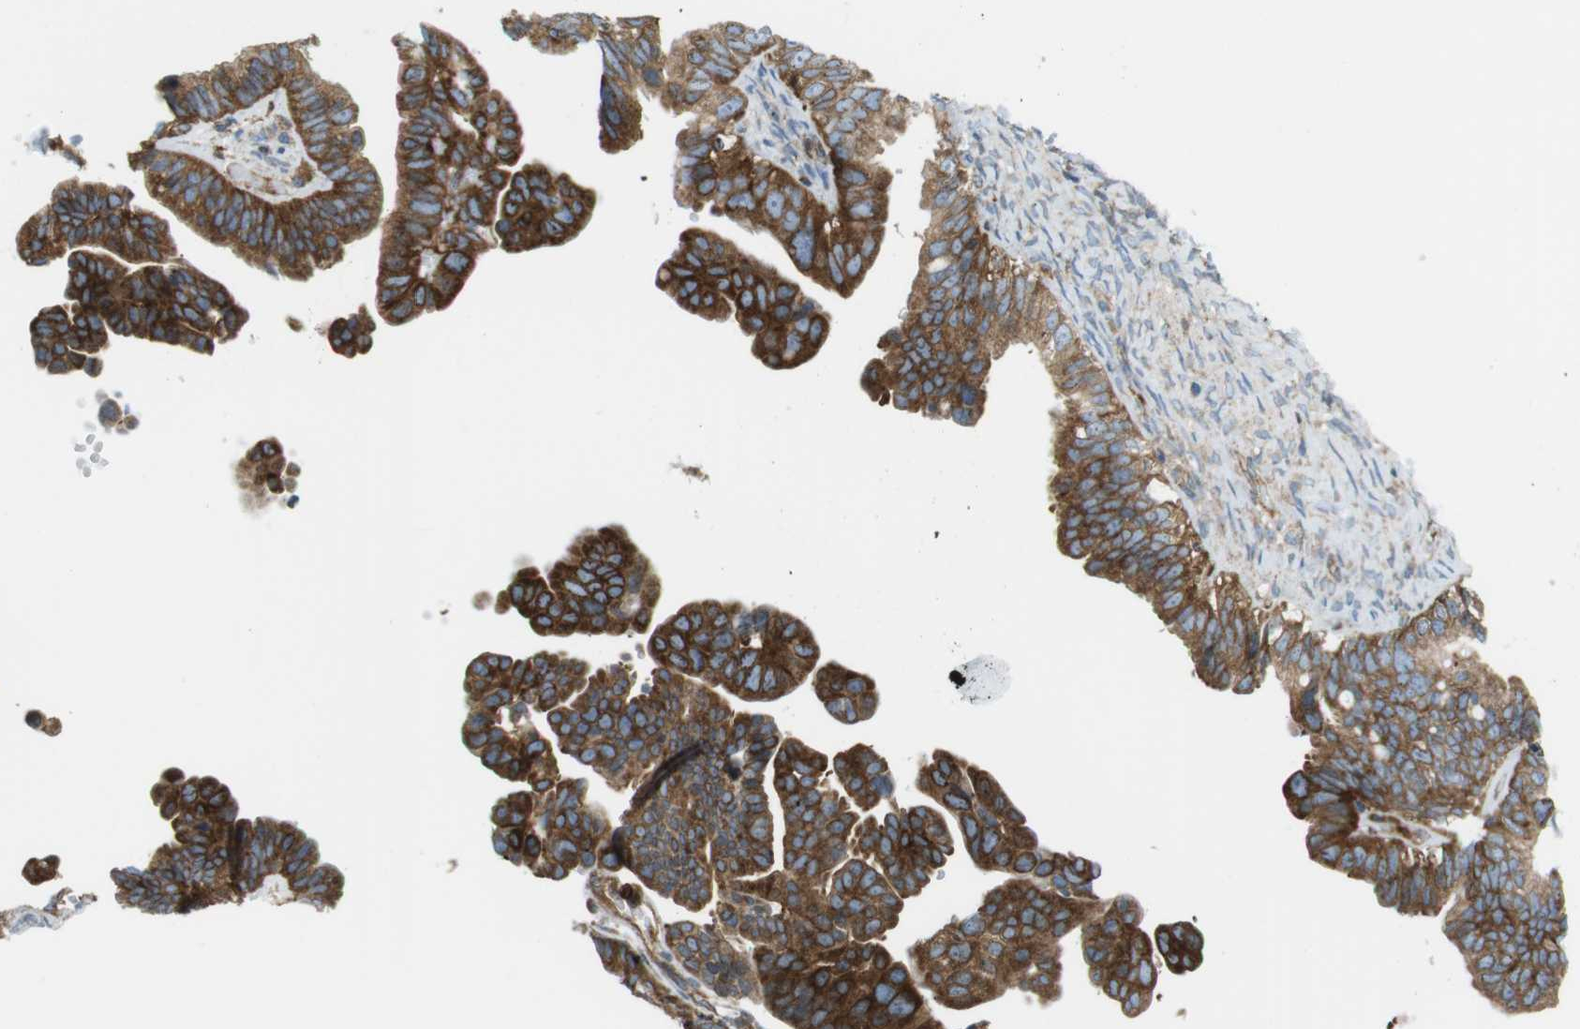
{"staining": {"intensity": "strong", "quantity": ">75%", "location": "cytoplasmic/membranous"}, "tissue": "ovarian cancer", "cell_type": "Tumor cells", "image_type": "cancer", "snomed": [{"axis": "morphology", "description": "Cystadenocarcinoma, serous, NOS"}, {"axis": "topography", "description": "Ovary"}], "caption": "High-magnification brightfield microscopy of serous cystadenocarcinoma (ovarian) stained with DAB (brown) and counterstained with hematoxylin (blue). tumor cells exhibit strong cytoplasmic/membranous staining is appreciated in about>75% of cells.", "gene": "FLII", "patient": {"sex": "female", "age": 56}}